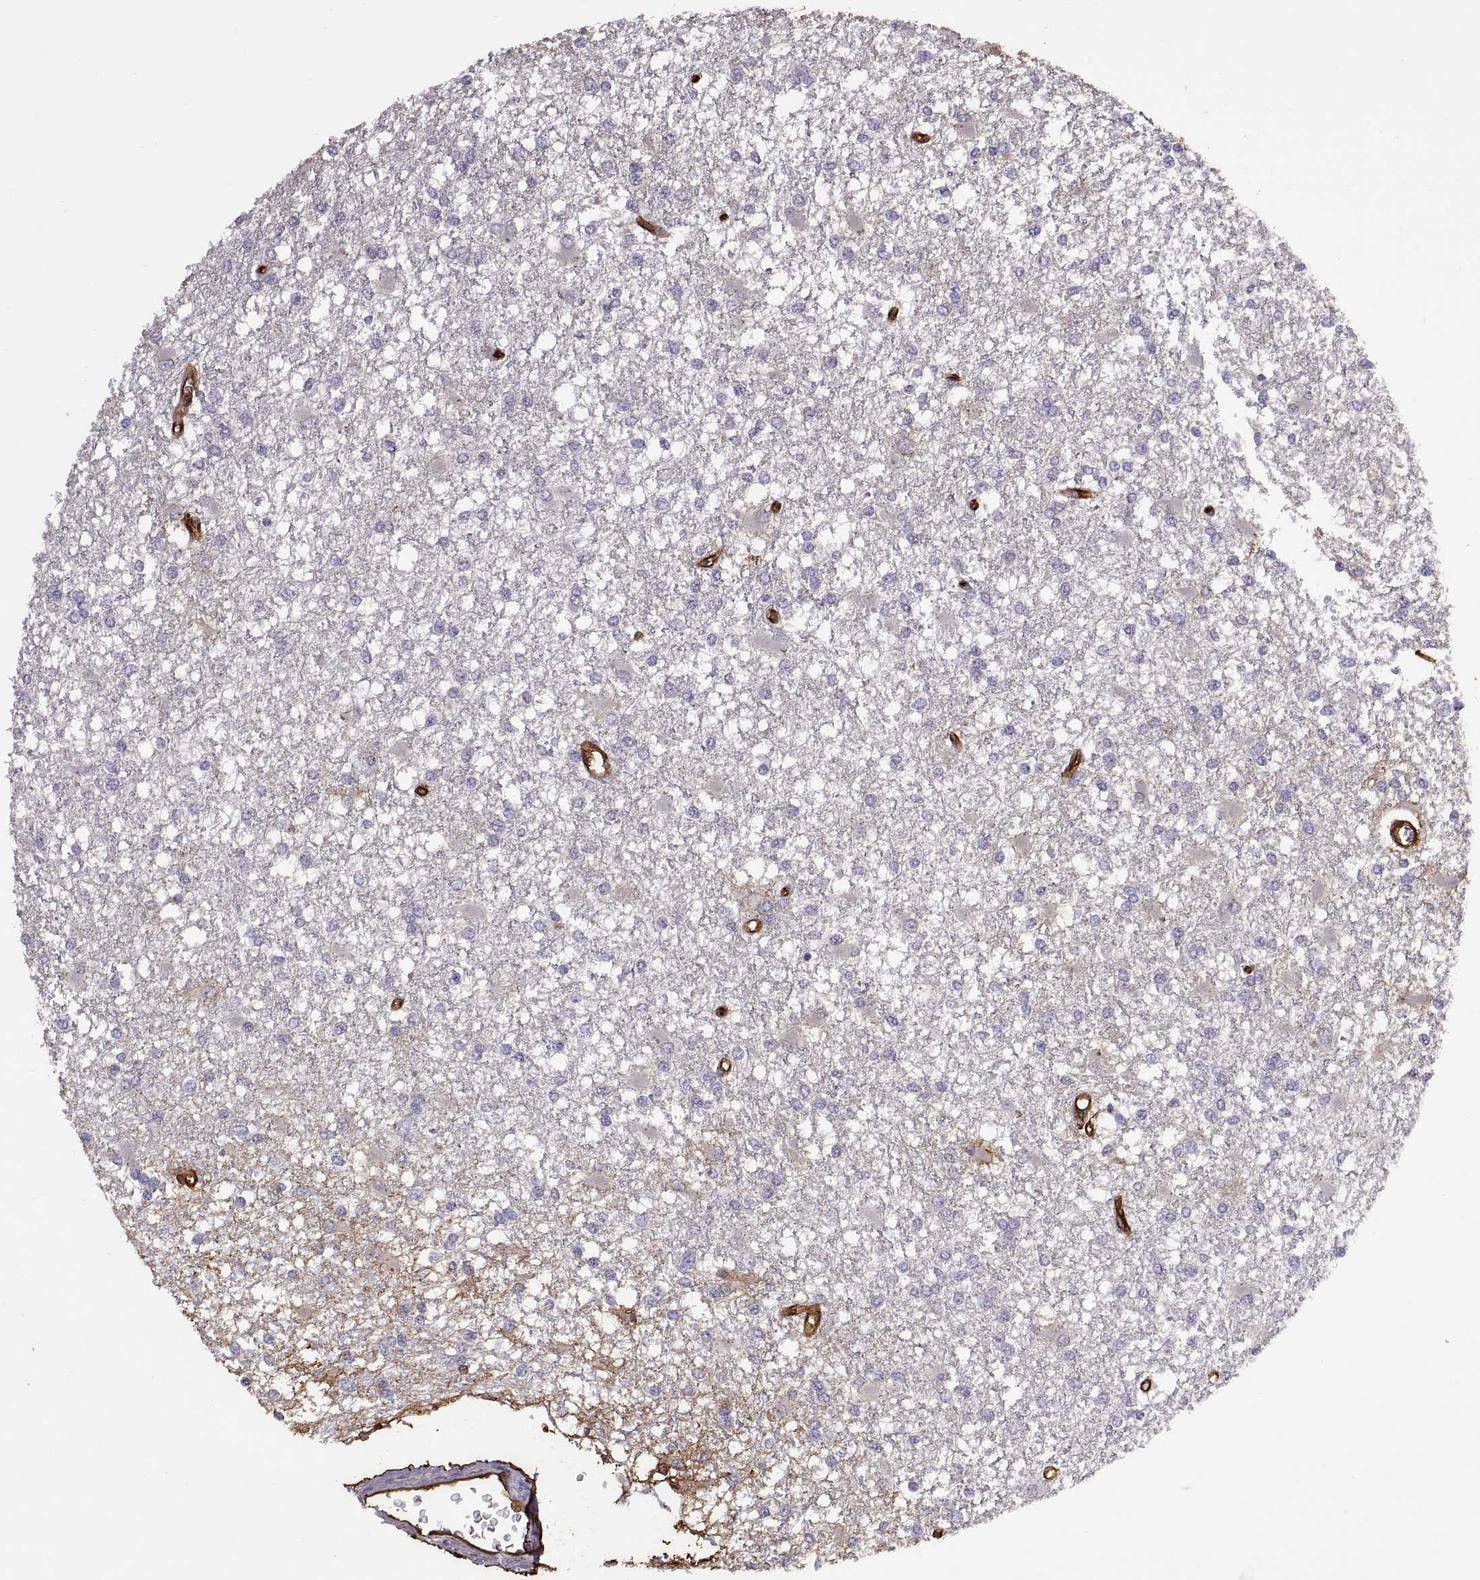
{"staining": {"intensity": "negative", "quantity": "none", "location": "none"}, "tissue": "glioma", "cell_type": "Tumor cells", "image_type": "cancer", "snomed": [{"axis": "morphology", "description": "Glioma, malignant, High grade"}, {"axis": "topography", "description": "Cerebral cortex"}], "caption": "An image of human high-grade glioma (malignant) is negative for staining in tumor cells.", "gene": "S100A10", "patient": {"sex": "male", "age": 79}}